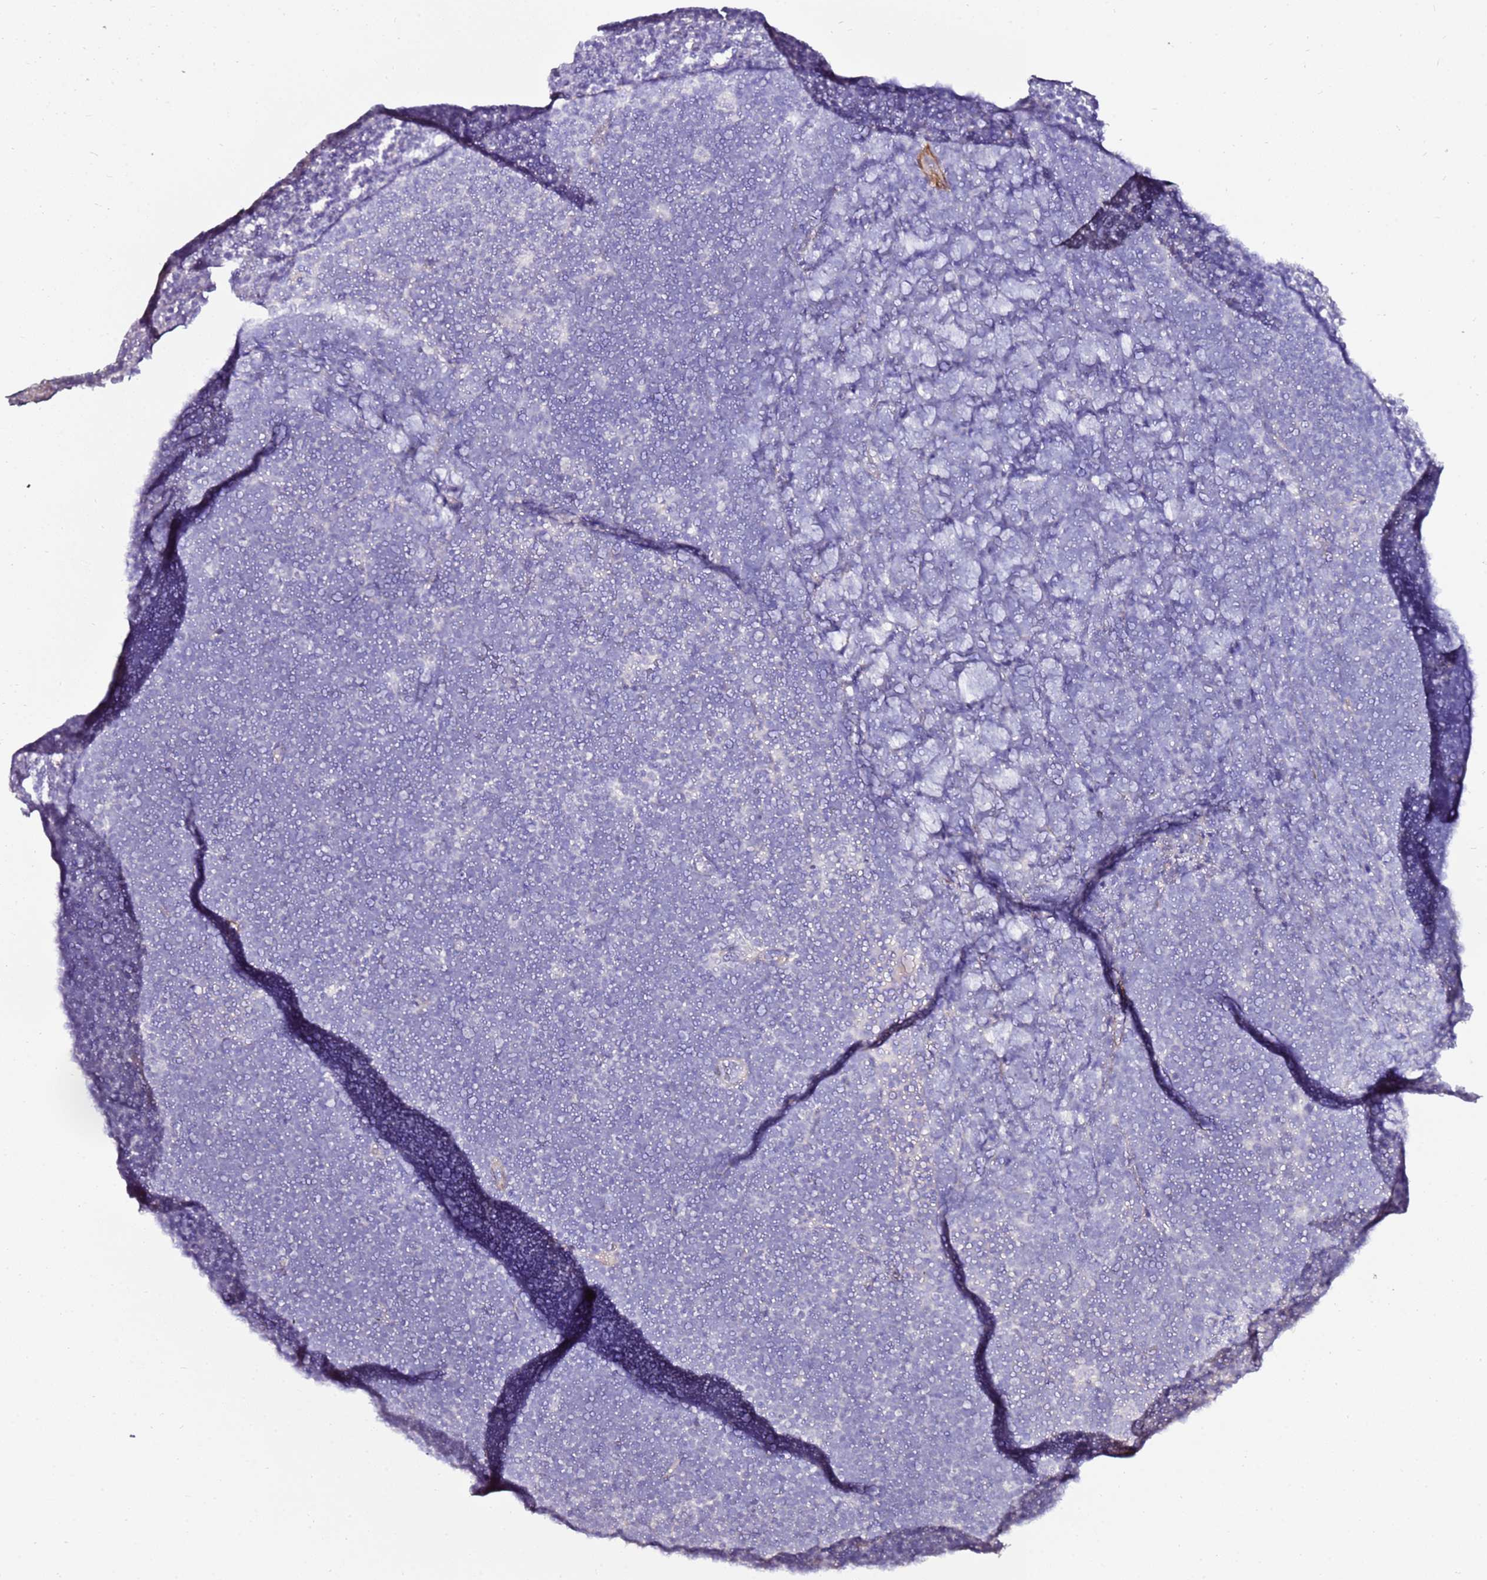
{"staining": {"intensity": "negative", "quantity": "none", "location": "none"}, "tissue": "lymphoma", "cell_type": "Tumor cells", "image_type": "cancer", "snomed": [{"axis": "morphology", "description": "Malignant lymphoma, non-Hodgkin's type, High grade"}, {"axis": "topography", "description": "Lymph node"}], "caption": "An IHC histopathology image of malignant lymphoma, non-Hodgkin's type (high-grade) is shown. There is no staining in tumor cells of malignant lymphoma, non-Hodgkin's type (high-grade). (DAB IHC with hematoxylin counter stain).", "gene": "ART5", "patient": {"sex": "male", "age": 13}}